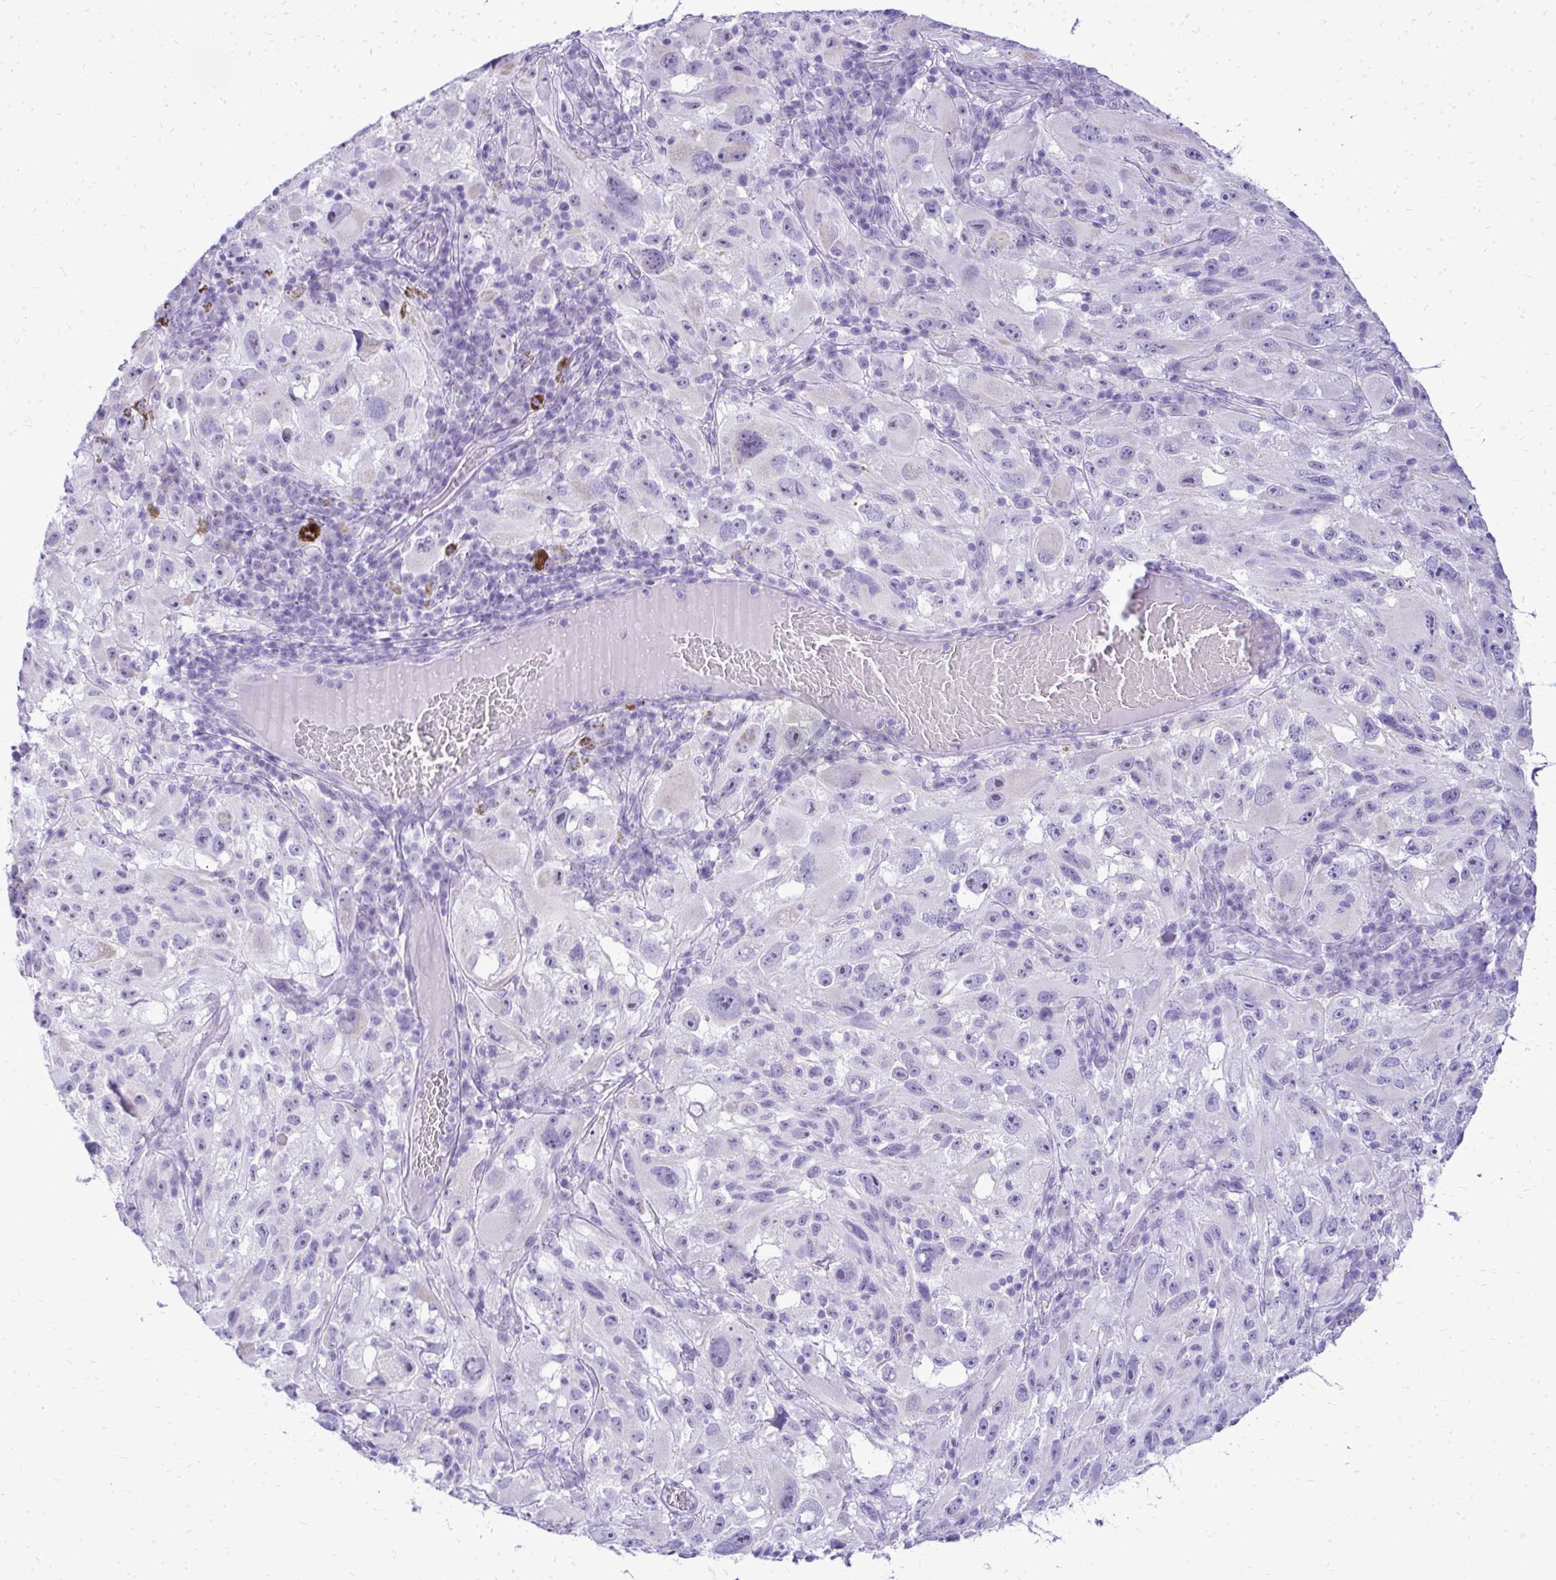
{"staining": {"intensity": "negative", "quantity": "none", "location": "none"}, "tissue": "melanoma", "cell_type": "Tumor cells", "image_type": "cancer", "snomed": [{"axis": "morphology", "description": "Malignant melanoma, NOS"}, {"axis": "topography", "description": "Skin"}], "caption": "This is an IHC photomicrograph of human melanoma. There is no staining in tumor cells.", "gene": "RALYL", "patient": {"sex": "female", "age": 71}}